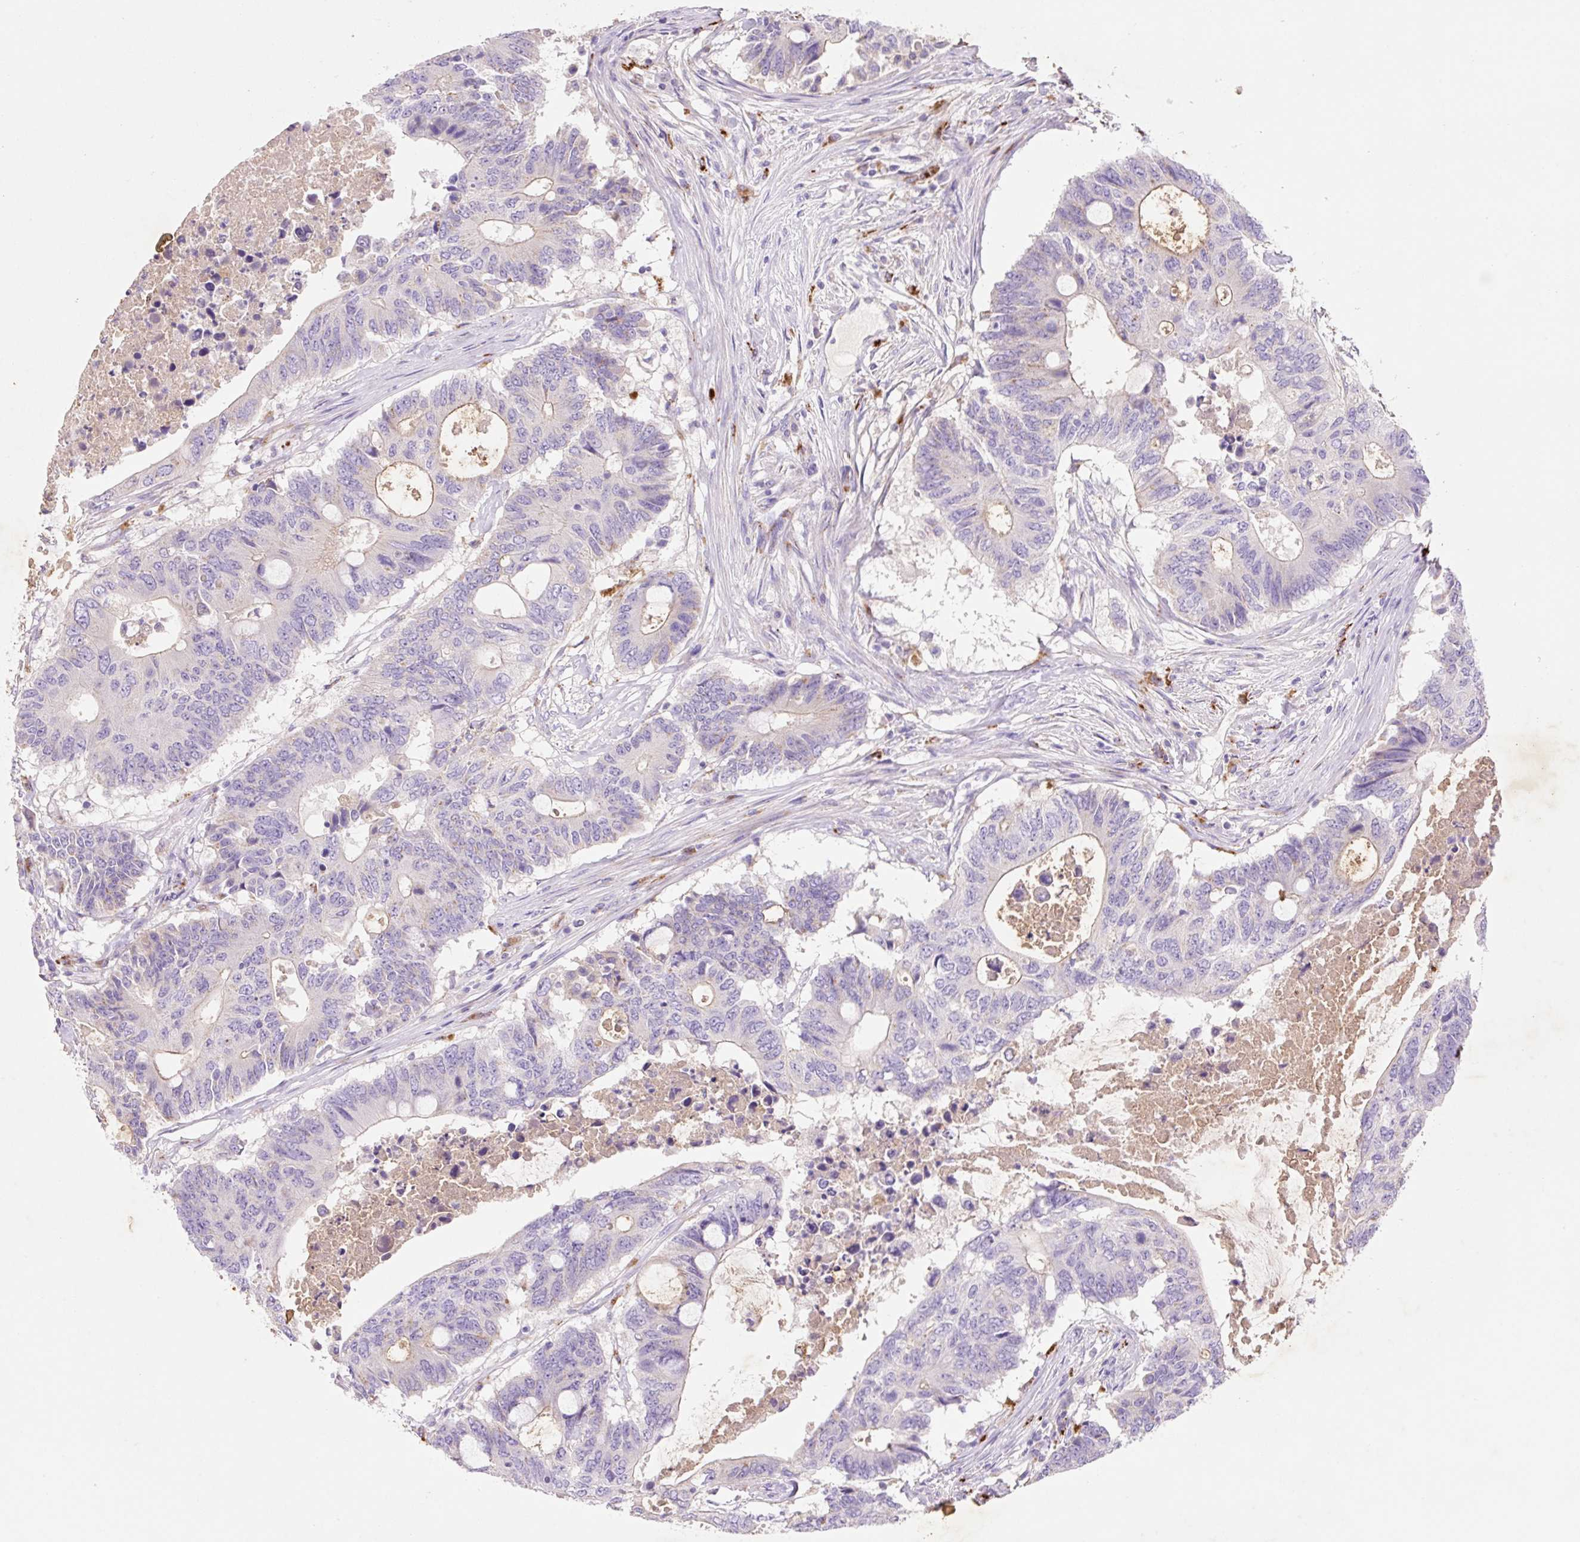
{"staining": {"intensity": "negative", "quantity": "none", "location": "none"}, "tissue": "colorectal cancer", "cell_type": "Tumor cells", "image_type": "cancer", "snomed": [{"axis": "morphology", "description": "Adenocarcinoma, NOS"}, {"axis": "topography", "description": "Colon"}], "caption": "The histopathology image demonstrates no significant expression in tumor cells of colorectal cancer.", "gene": "HEXA", "patient": {"sex": "male", "age": 71}}